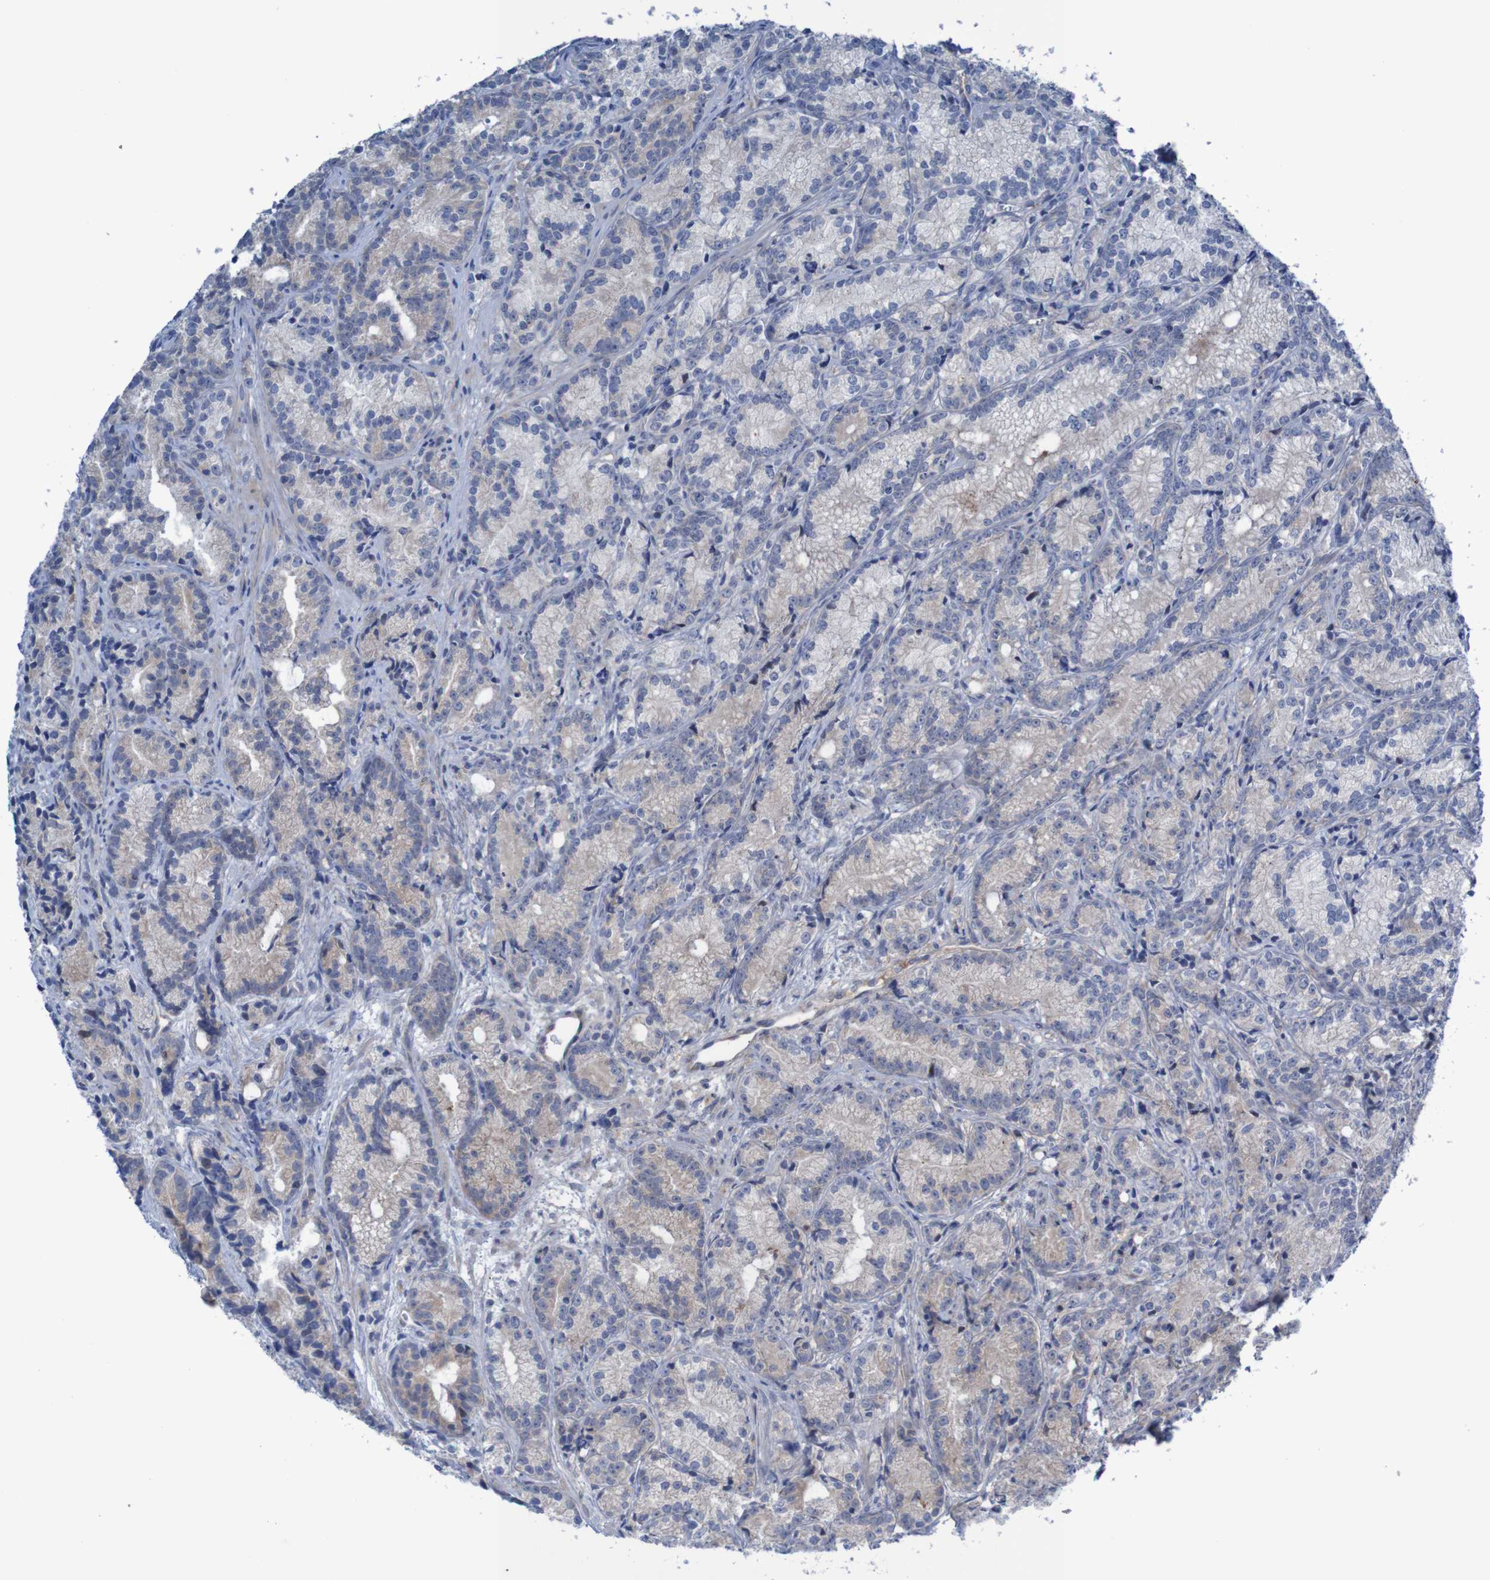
{"staining": {"intensity": "negative", "quantity": "none", "location": "none"}, "tissue": "prostate cancer", "cell_type": "Tumor cells", "image_type": "cancer", "snomed": [{"axis": "morphology", "description": "Adenocarcinoma, Low grade"}, {"axis": "topography", "description": "Prostate"}], "caption": "Micrograph shows no significant protein staining in tumor cells of prostate cancer.", "gene": "ANGPT4", "patient": {"sex": "male", "age": 89}}